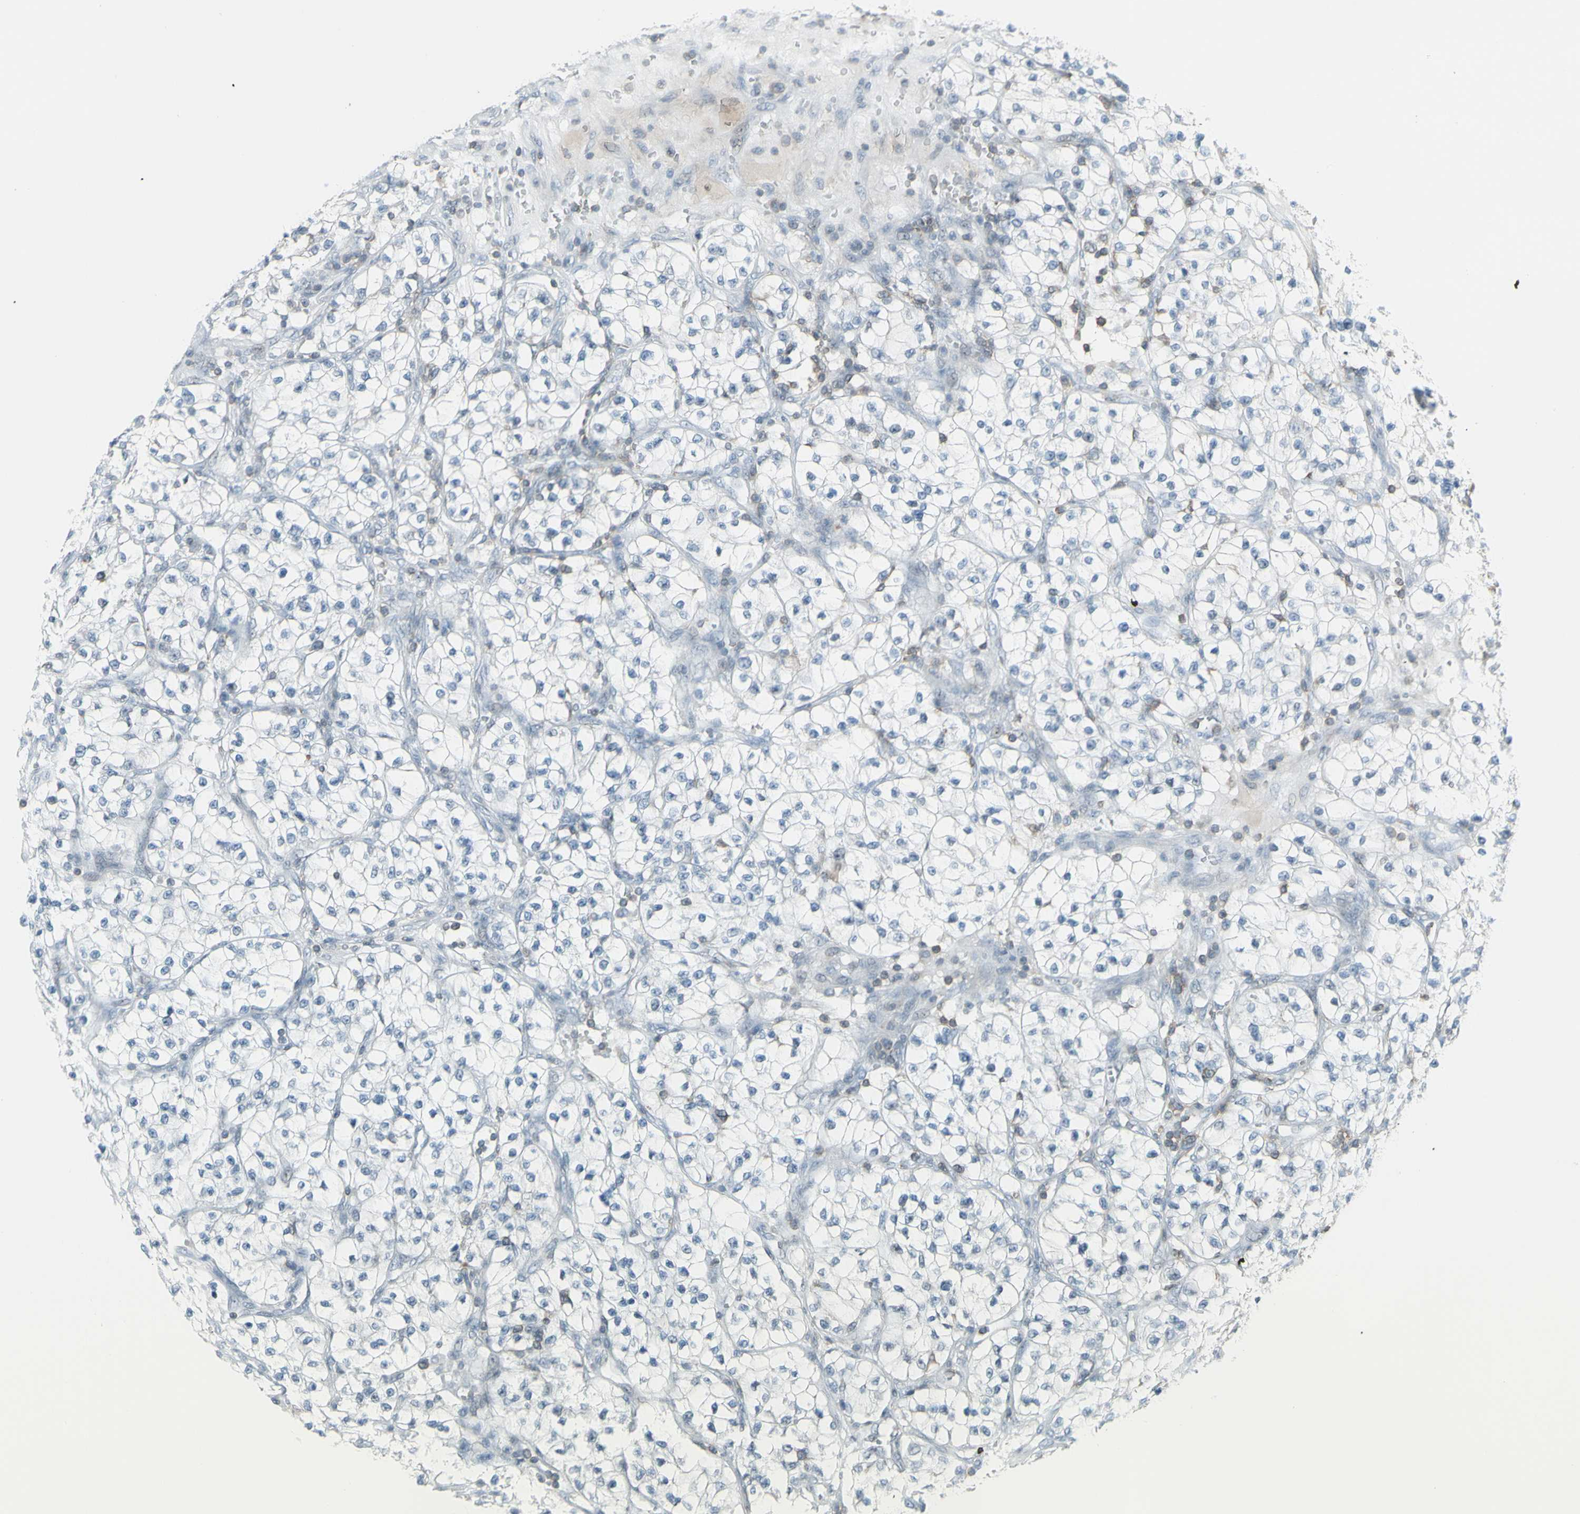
{"staining": {"intensity": "negative", "quantity": "none", "location": "none"}, "tissue": "renal cancer", "cell_type": "Tumor cells", "image_type": "cancer", "snomed": [{"axis": "morphology", "description": "Adenocarcinoma, NOS"}, {"axis": "topography", "description": "Kidney"}], "caption": "Histopathology image shows no protein positivity in tumor cells of renal adenocarcinoma tissue.", "gene": "NRG1", "patient": {"sex": "female", "age": 57}}